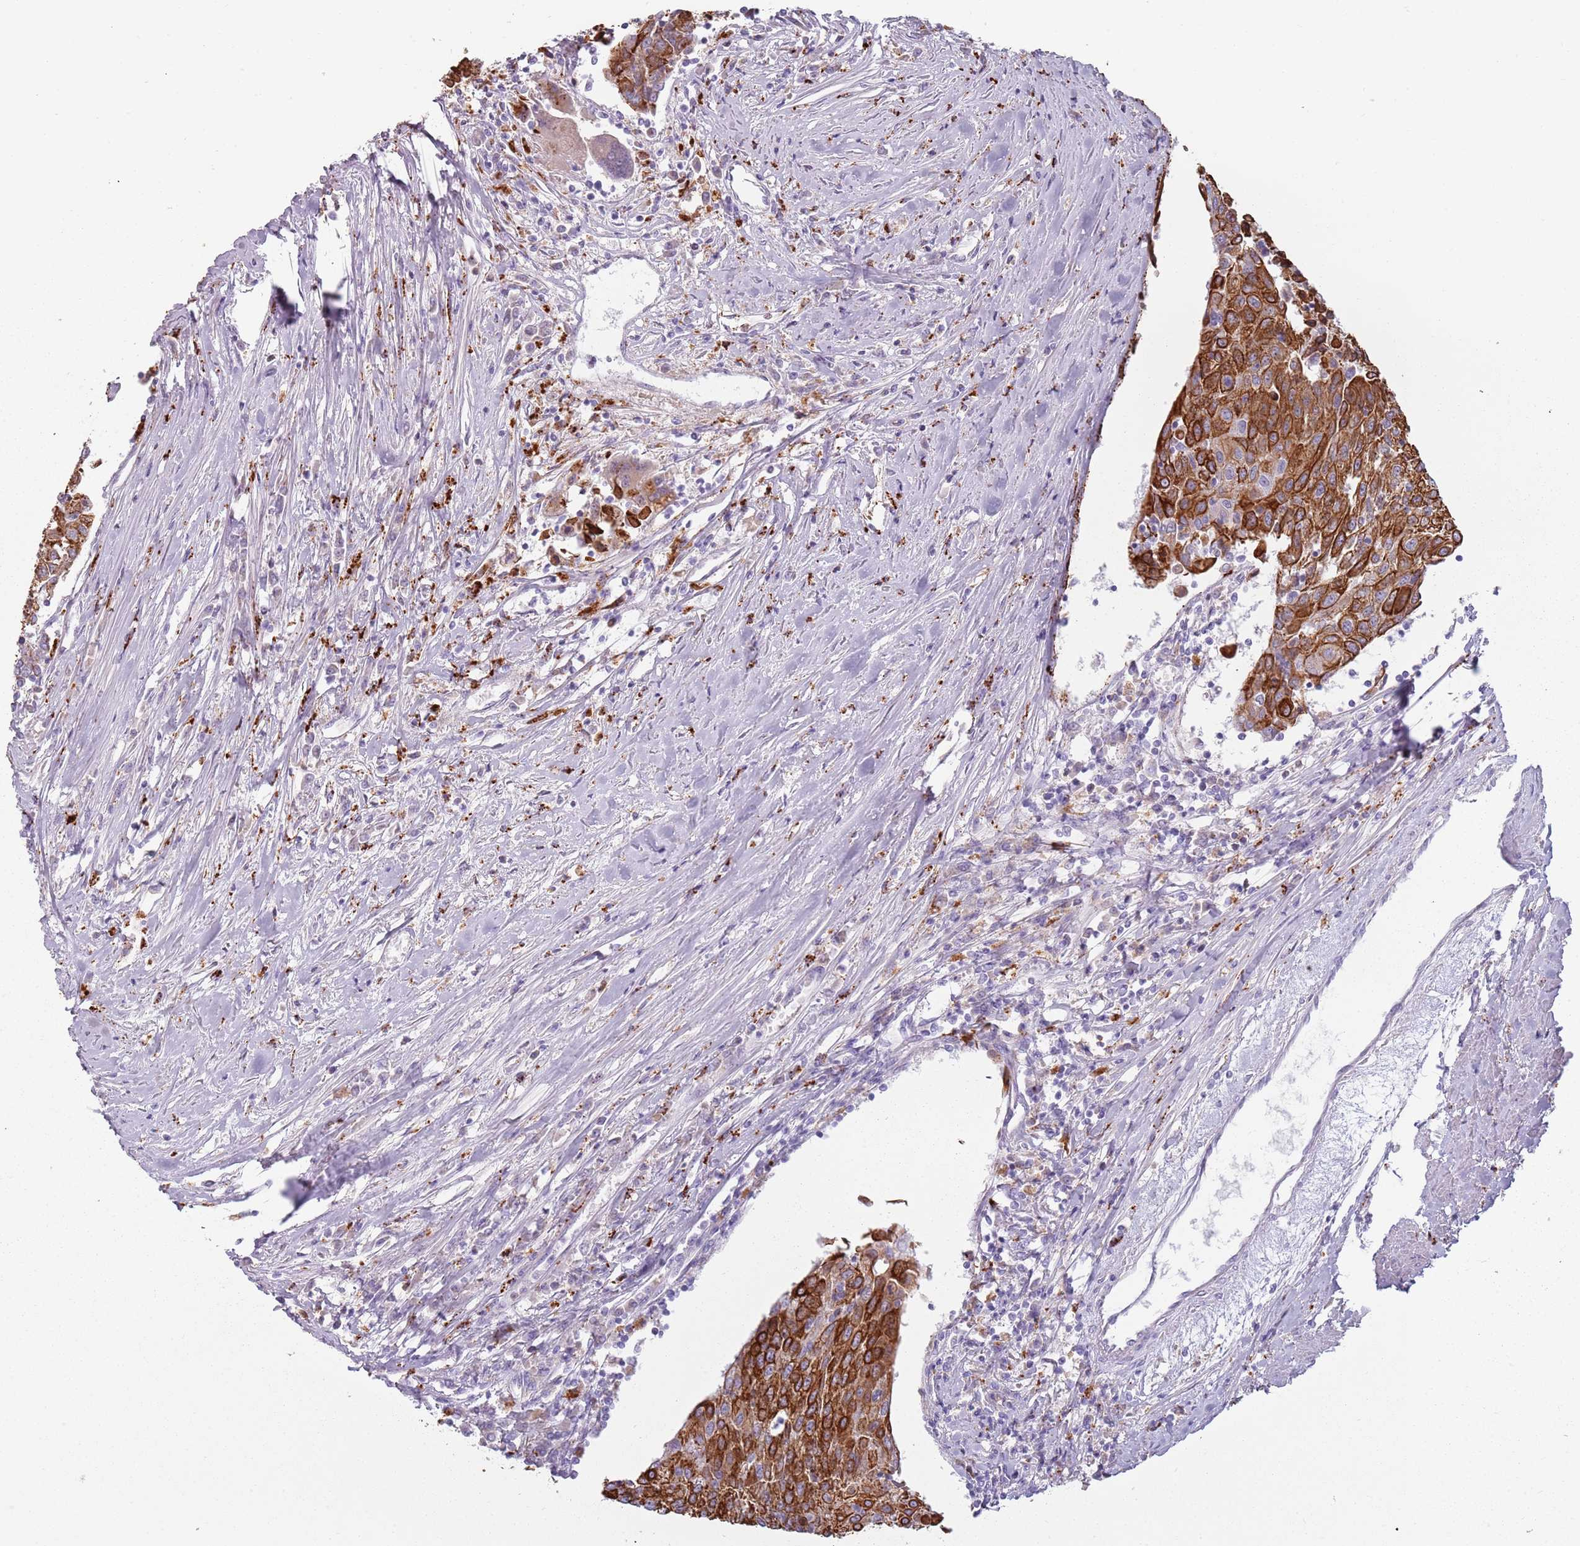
{"staining": {"intensity": "strong", "quantity": ">75%", "location": "cytoplasmic/membranous"}, "tissue": "urothelial cancer", "cell_type": "Tumor cells", "image_type": "cancer", "snomed": [{"axis": "morphology", "description": "Urothelial carcinoma, High grade"}, {"axis": "topography", "description": "Urinary bladder"}], "caption": "DAB immunohistochemical staining of urothelial cancer exhibits strong cytoplasmic/membranous protein positivity in about >75% of tumor cells.", "gene": "NWD2", "patient": {"sex": "female", "age": 85}}